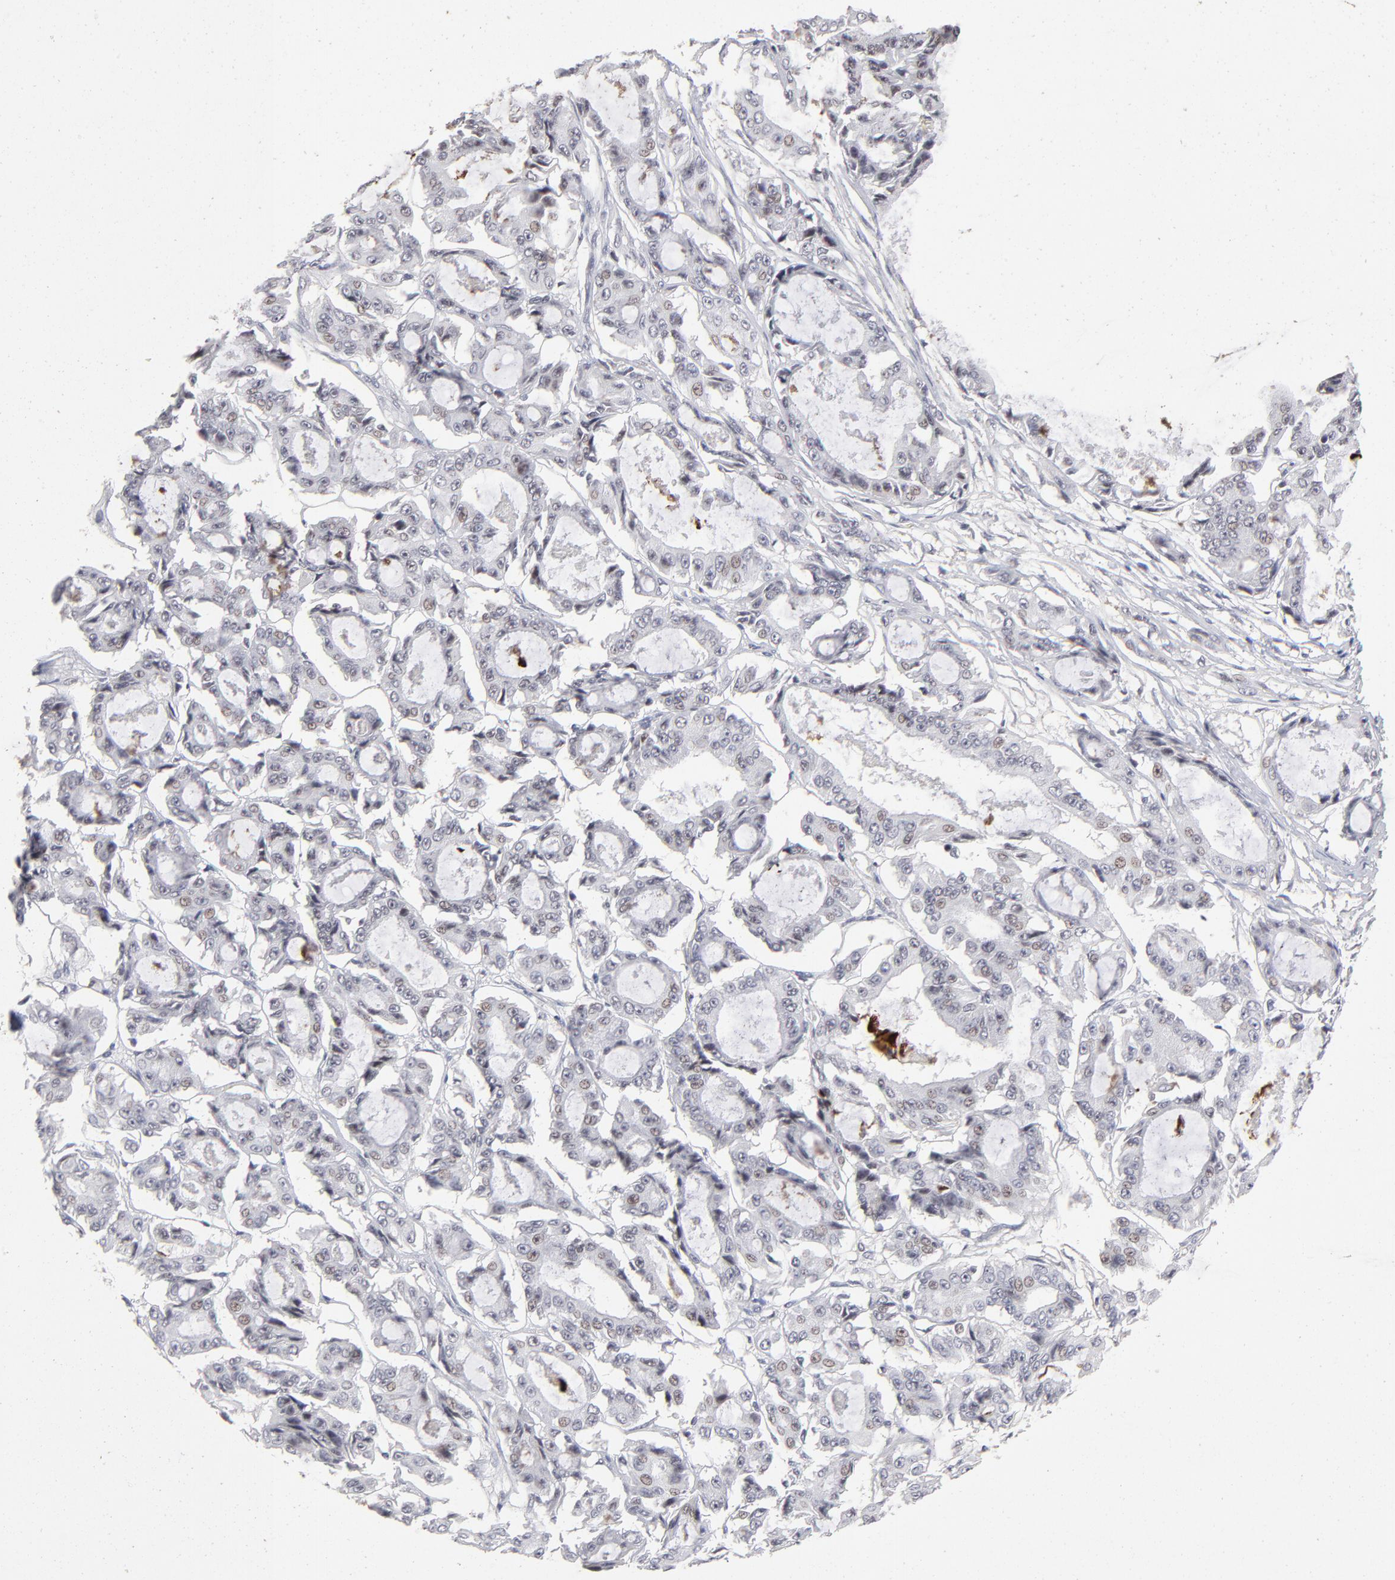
{"staining": {"intensity": "negative", "quantity": "none", "location": "none"}, "tissue": "ovarian cancer", "cell_type": "Tumor cells", "image_type": "cancer", "snomed": [{"axis": "morphology", "description": "Carcinoma, endometroid"}, {"axis": "topography", "description": "Ovary"}], "caption": "There is no significant staining in tumor cells of ovarian endometroid carcinoma. Brightfield microscopy of immunohistochemistry stained with DAB (3,3'-diaminobenzidine) (brown) and hematoxylin (blue), captured at high magnification.", "gene": "CCR2", "patient": {"sex": "female", "age": 61}}